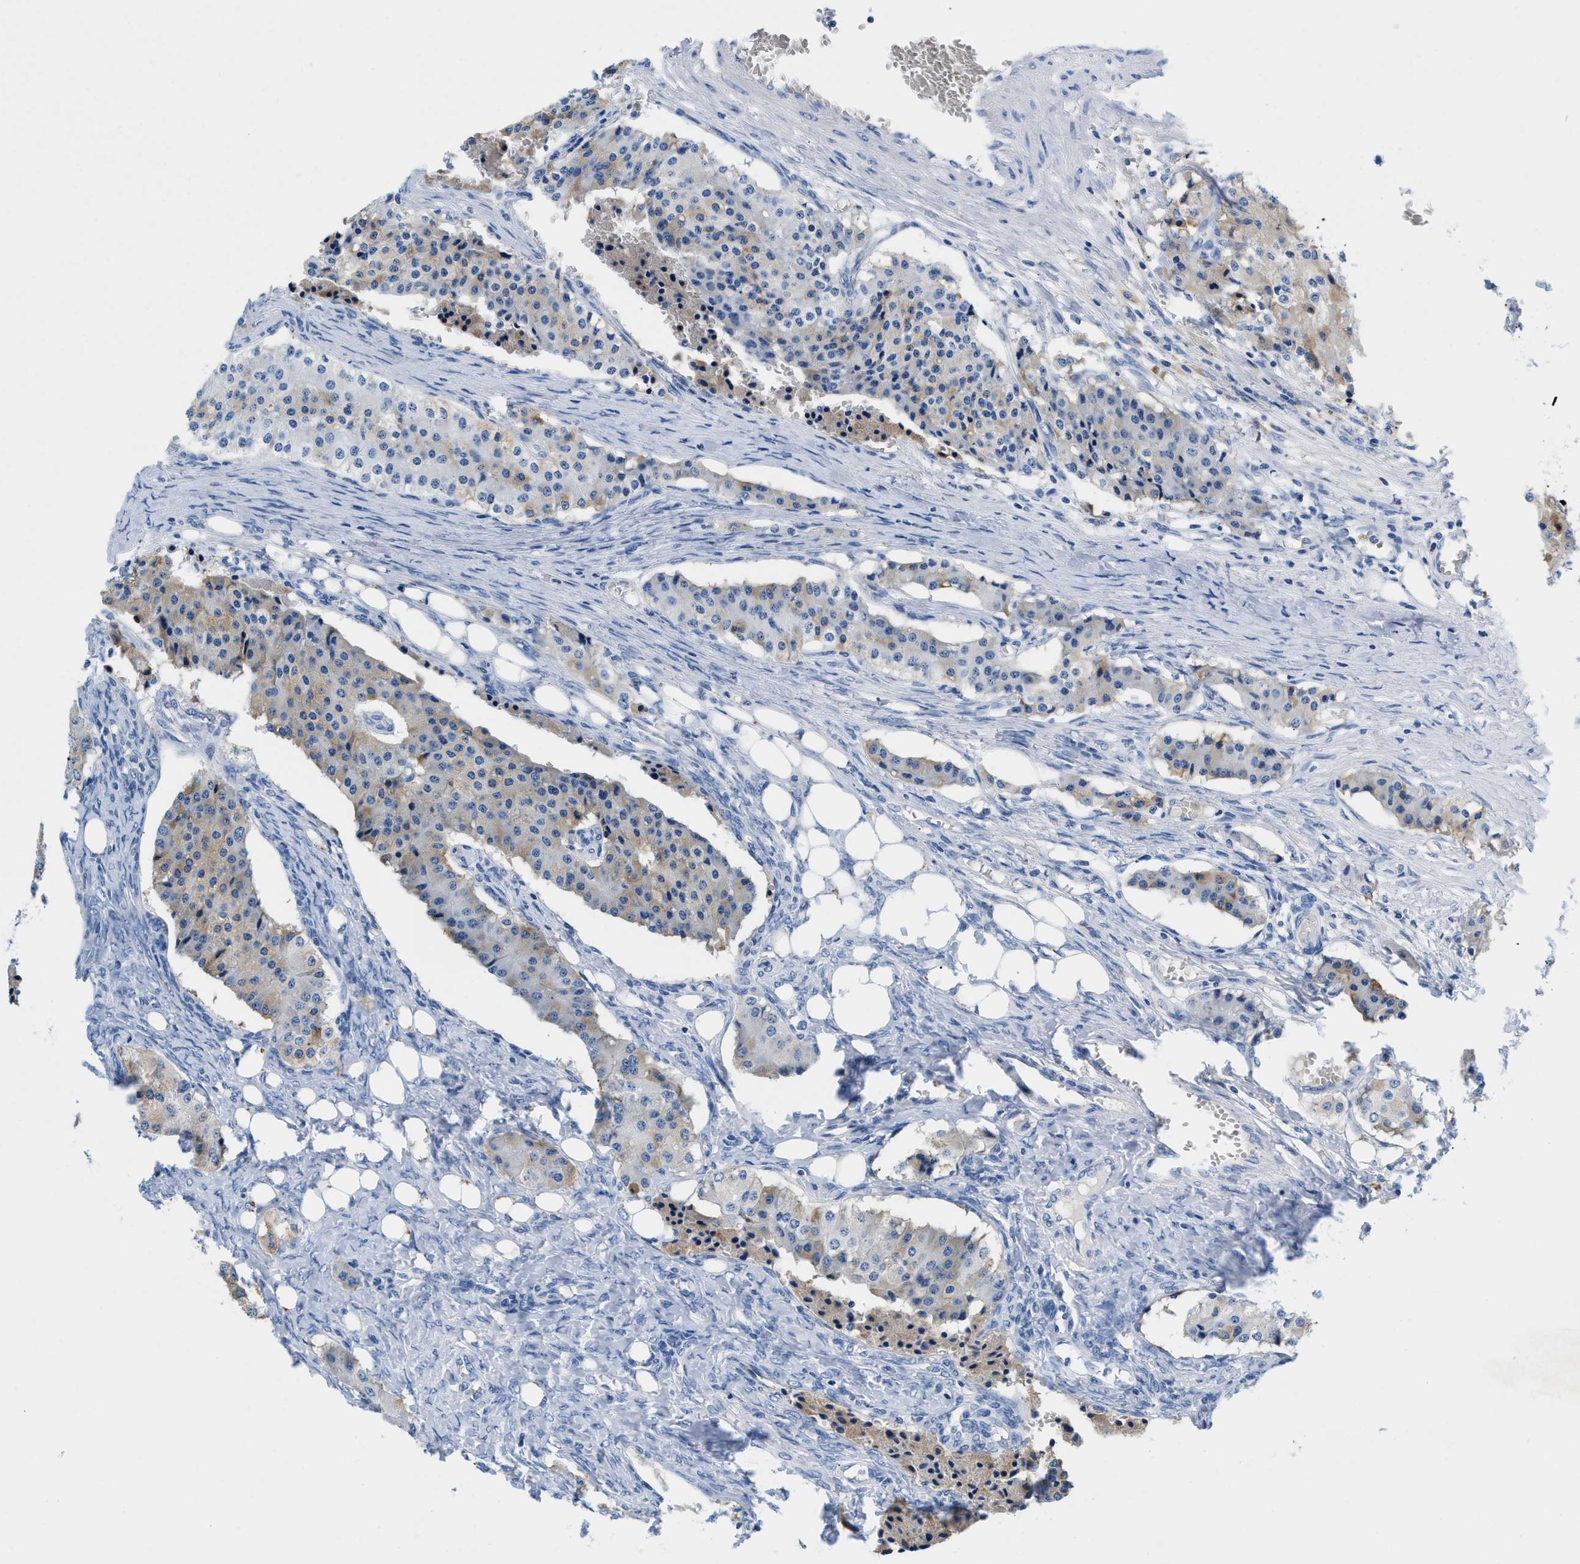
{"staining": {"intensity": "weak", "quantity": "25%-75%", "location": "cytoplasmic/membranous"}, "tissue": "carcinoid", "cell_type": "Tumor cells", "image_type": "cancer", "snomed": [{"axis": "morphology", "description": "Carcinoid, malignant, NOS"}, {"axis": "topography", "description": "Colon"}], "caption": "Protein staining by immunohistochemistry shows weak cytoplasmic/membranous positivity in about 25%-75% of tumor cells in carcinoid (malignant).", "gene": "SLFN13", "patient": {"sex": "female", "age": 52}}